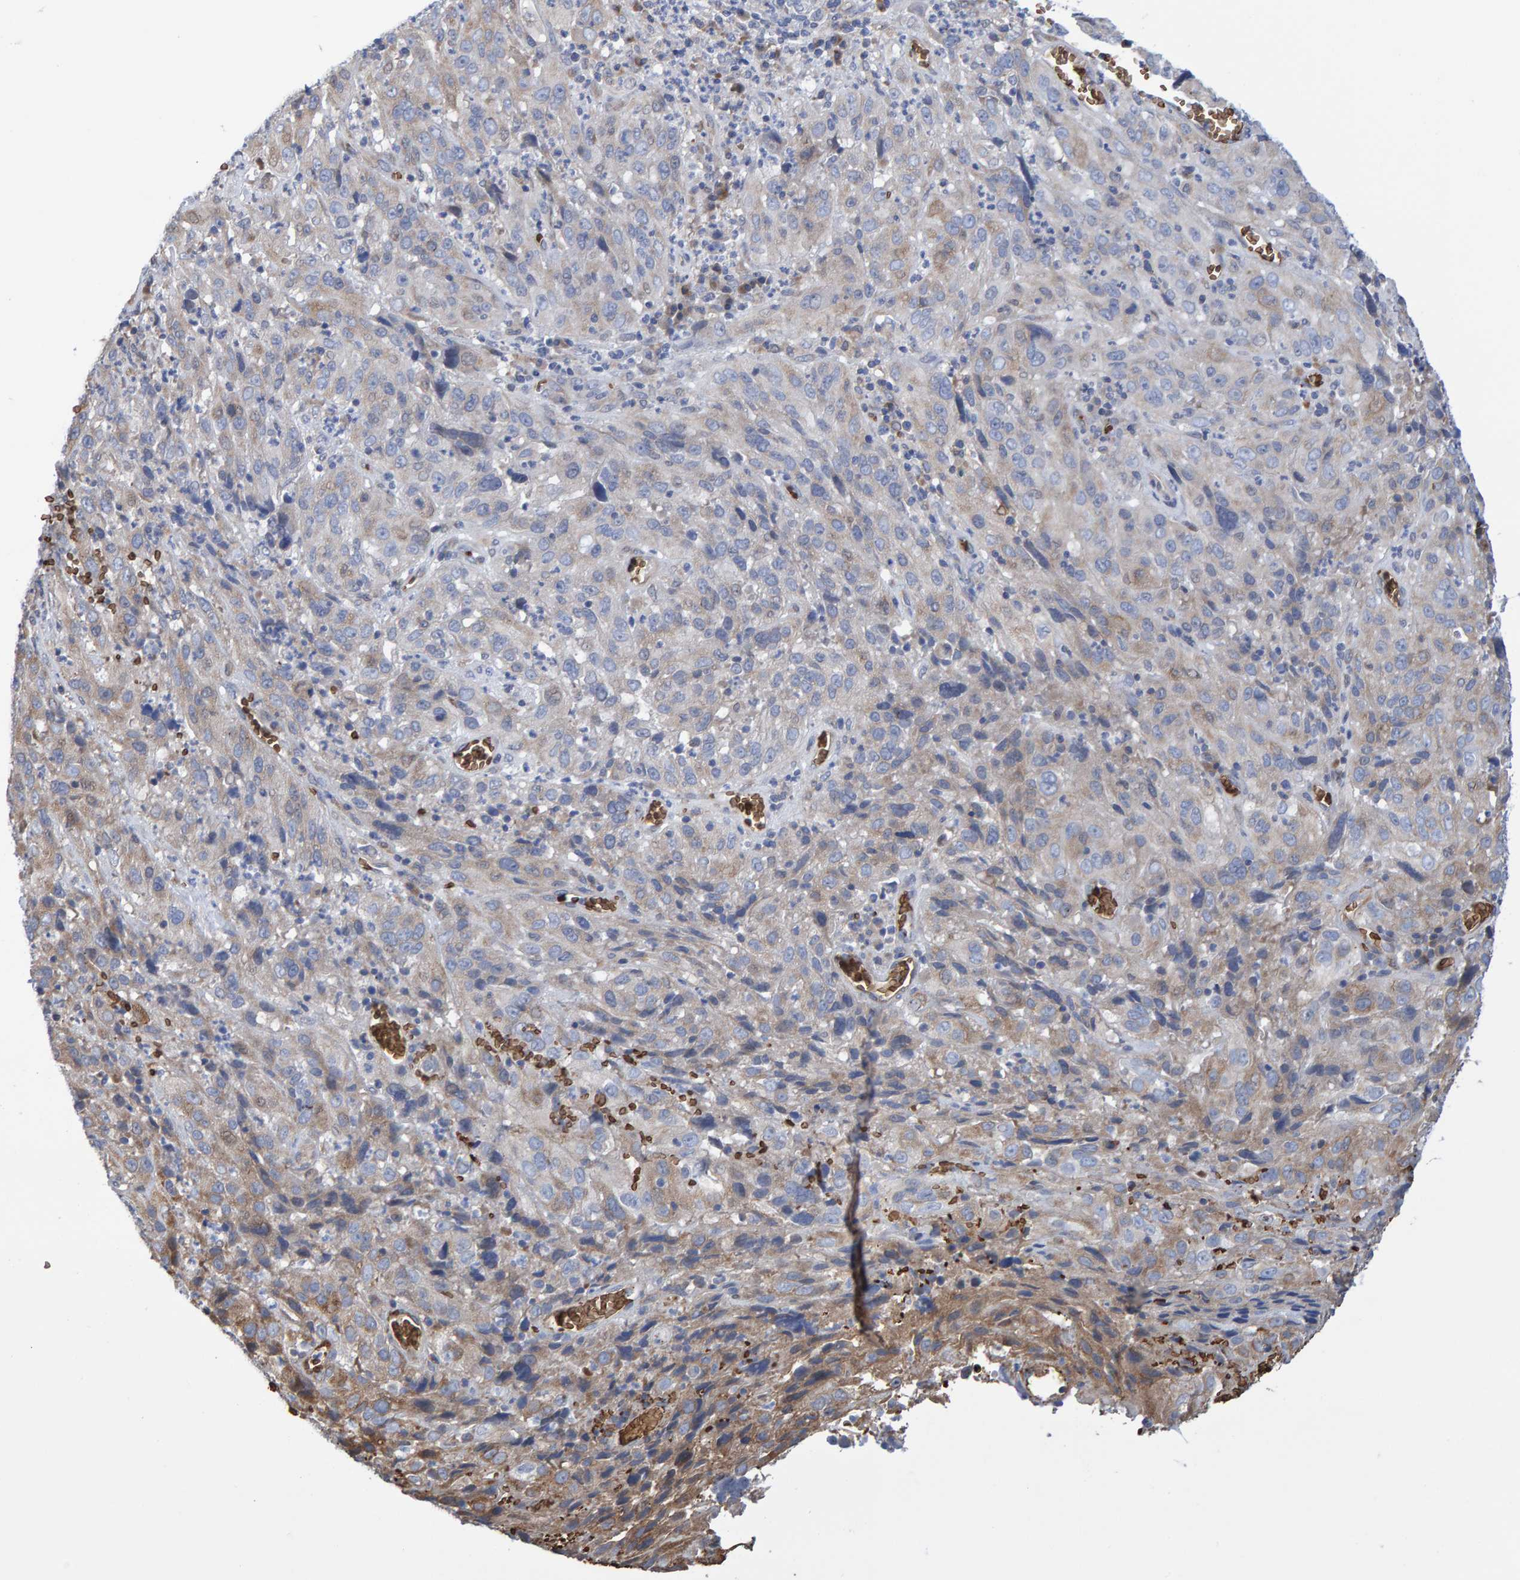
{"staining": {"intensity": "weak", "quantity": ">75%", "location": "cytoplasmic/membranous"}, "tissue": "cervical cancer", "cell_type": "Tumor cells", "image_type": "cancer", "snomed": [{"axis": "morphology", "description": "Squamous cell carcinoma, NOS"}, {"axis": "topography", "description": "Cervix"}], "caption": "Immunohistochemistry (DAB) staining of cervical cancer (squamous cell carcinoma) reveals weak cytoplasmic/membranous protein expression in approximately >75% of tumor cells.", "gene": "VPS9D1", "patient": {"sex": "female", "age": 32}}